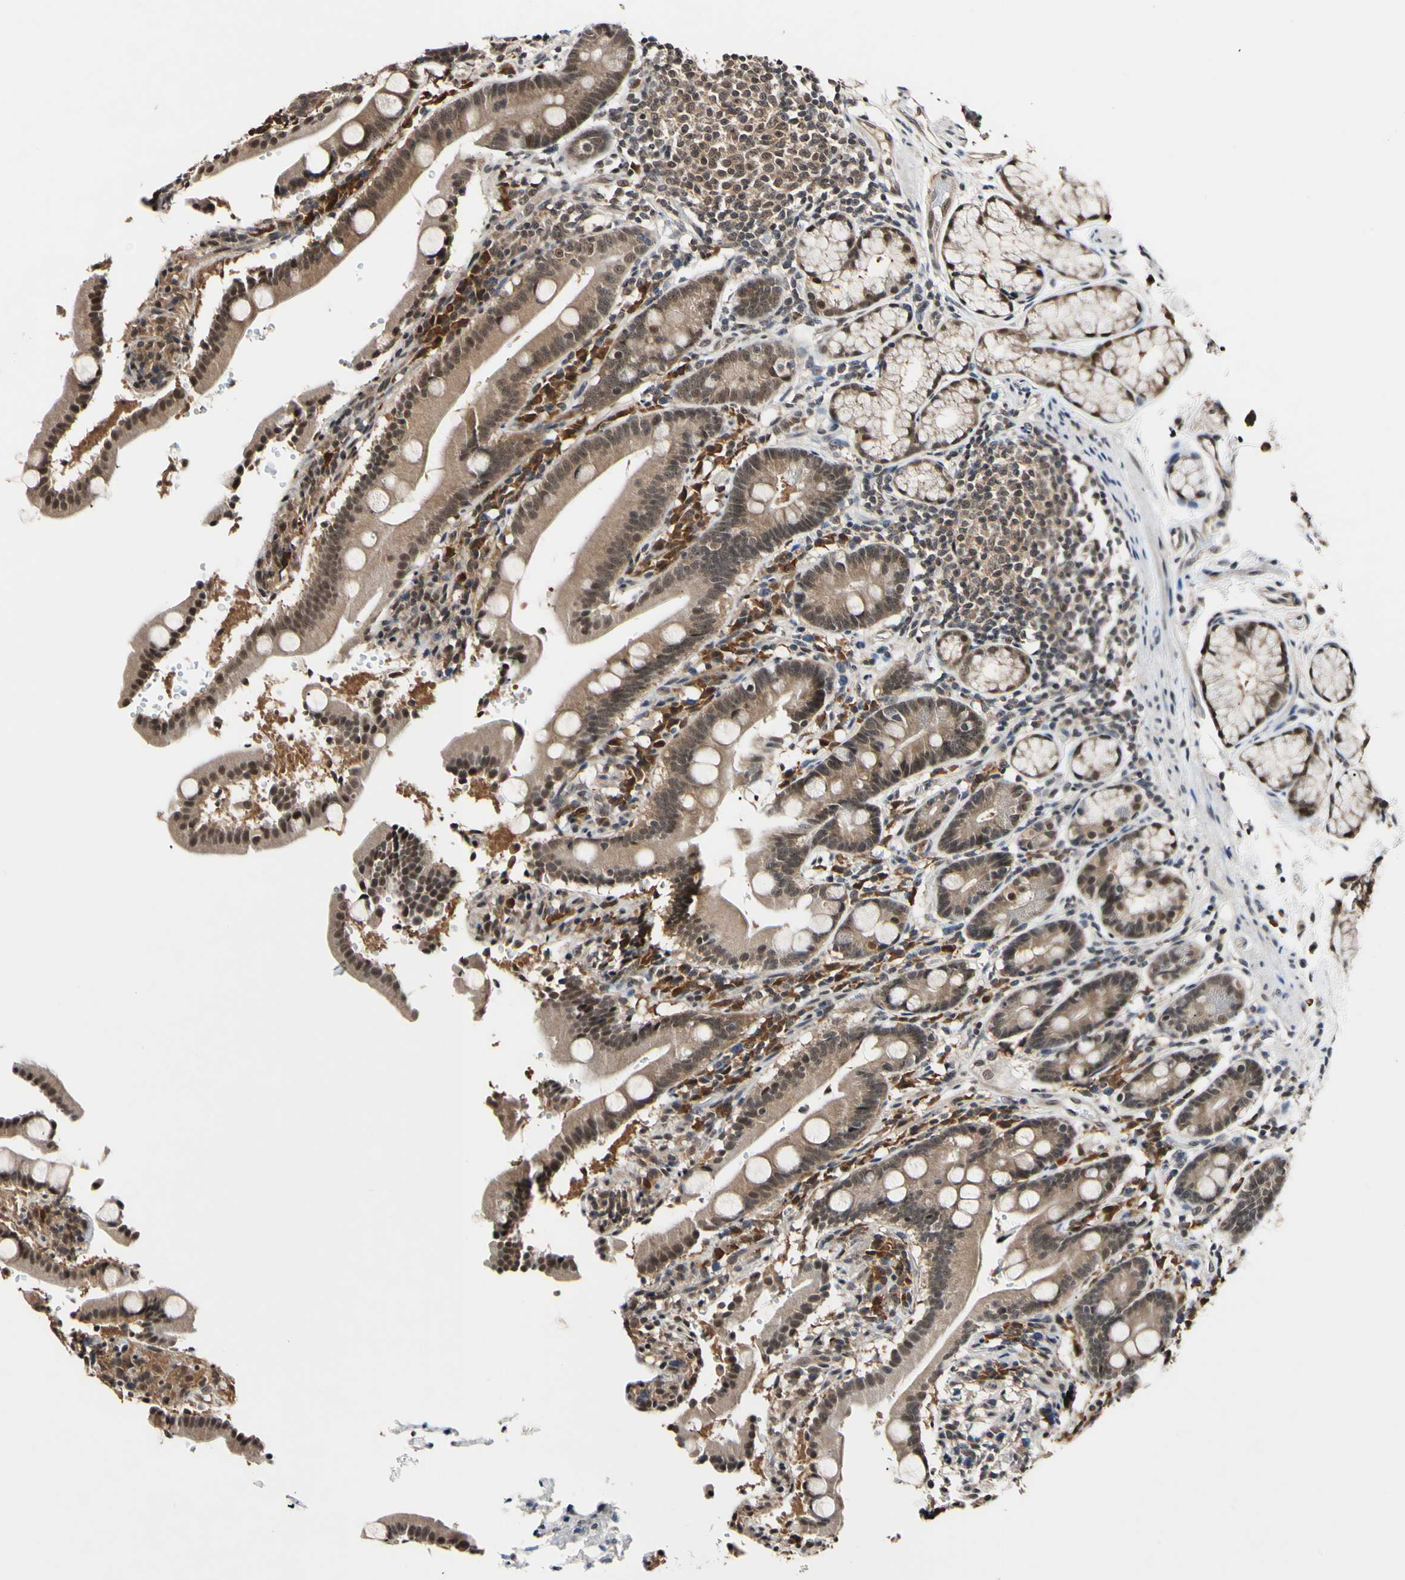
{"staining": {"intensity": "weak", "quantity": ">75%", "location": "cytoplasmic/membranous,nuclear"}, "tissue": "duodenum", "cell_type": "Glandular cells", "image_type": "normal", "snomed": [{"axis": "morphology", "description": "Normal tissue, NOS"}, {"axis": "topography", "description": "Small intestine, NOS"}], "caption": "Immunohistochemistry image of normal duodenum: duodenum stained using immunohistochemistry displays low levels of weak protein expression localized specifically in the cytoplasmic/membranous,nuclear of glandular cells, appearing as a cytoplasmic/membranous,nuclear brown color.", "gene": "PSMD10", "patient": {"sex": "female", "age": 71}}